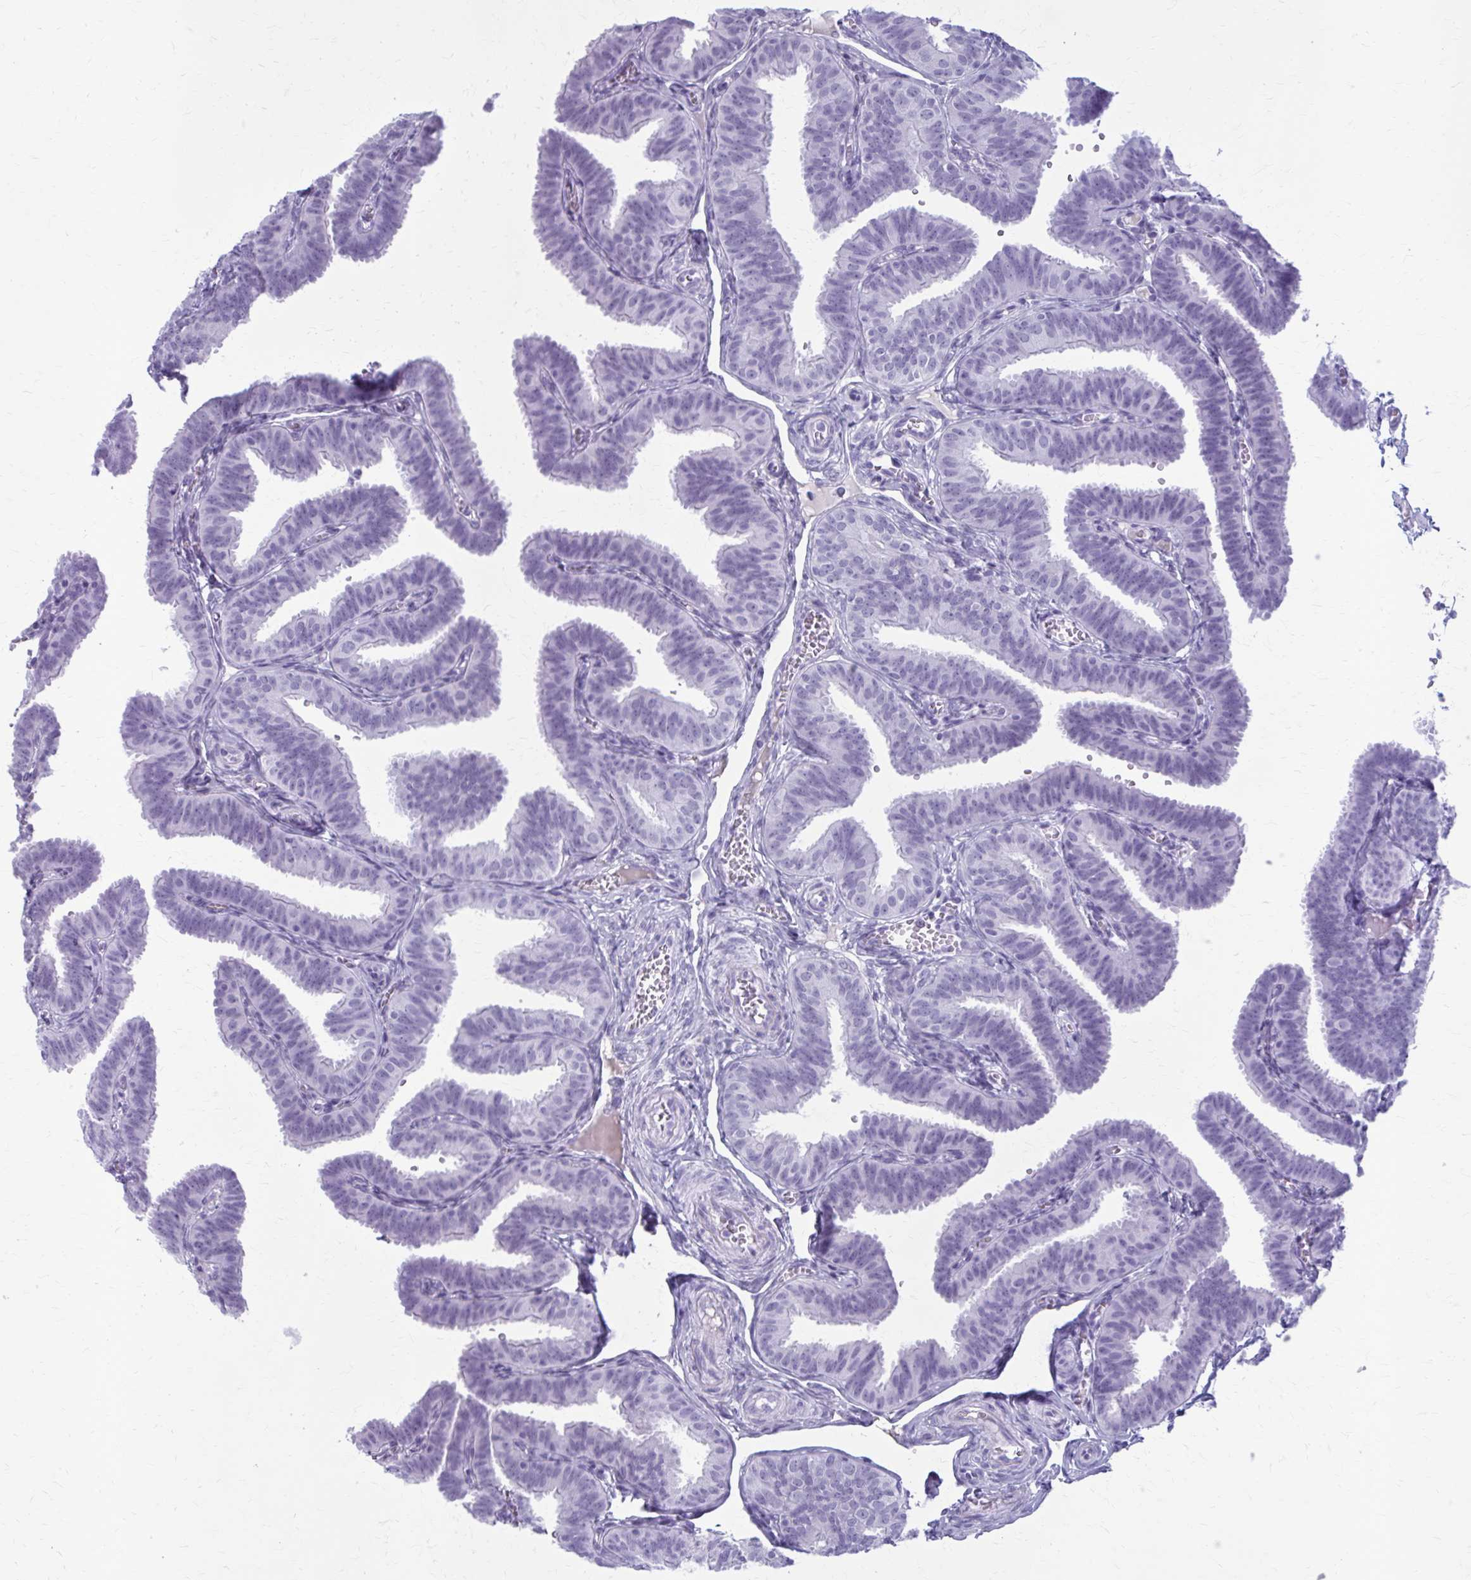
{"staining": {"intensity": "negative", "quantity": "none", "location": "none"}, "tissue": "fallopian tube", "cell_type": "Glandular cells", "image_type": "normal", "snomed": [{"axis": "morphology", "description": "Normal tissue, NOS"}, {"axis": "topography", "description": "Fallopian tube"}], "caption": "This is an immunohistochemistry (IHC) photomicrograph of unremarkable fallopian tube. There is no expression in glandular cells.", "gene": "ZDHHC7", "patient": {"sex": "female", "age": 25}}